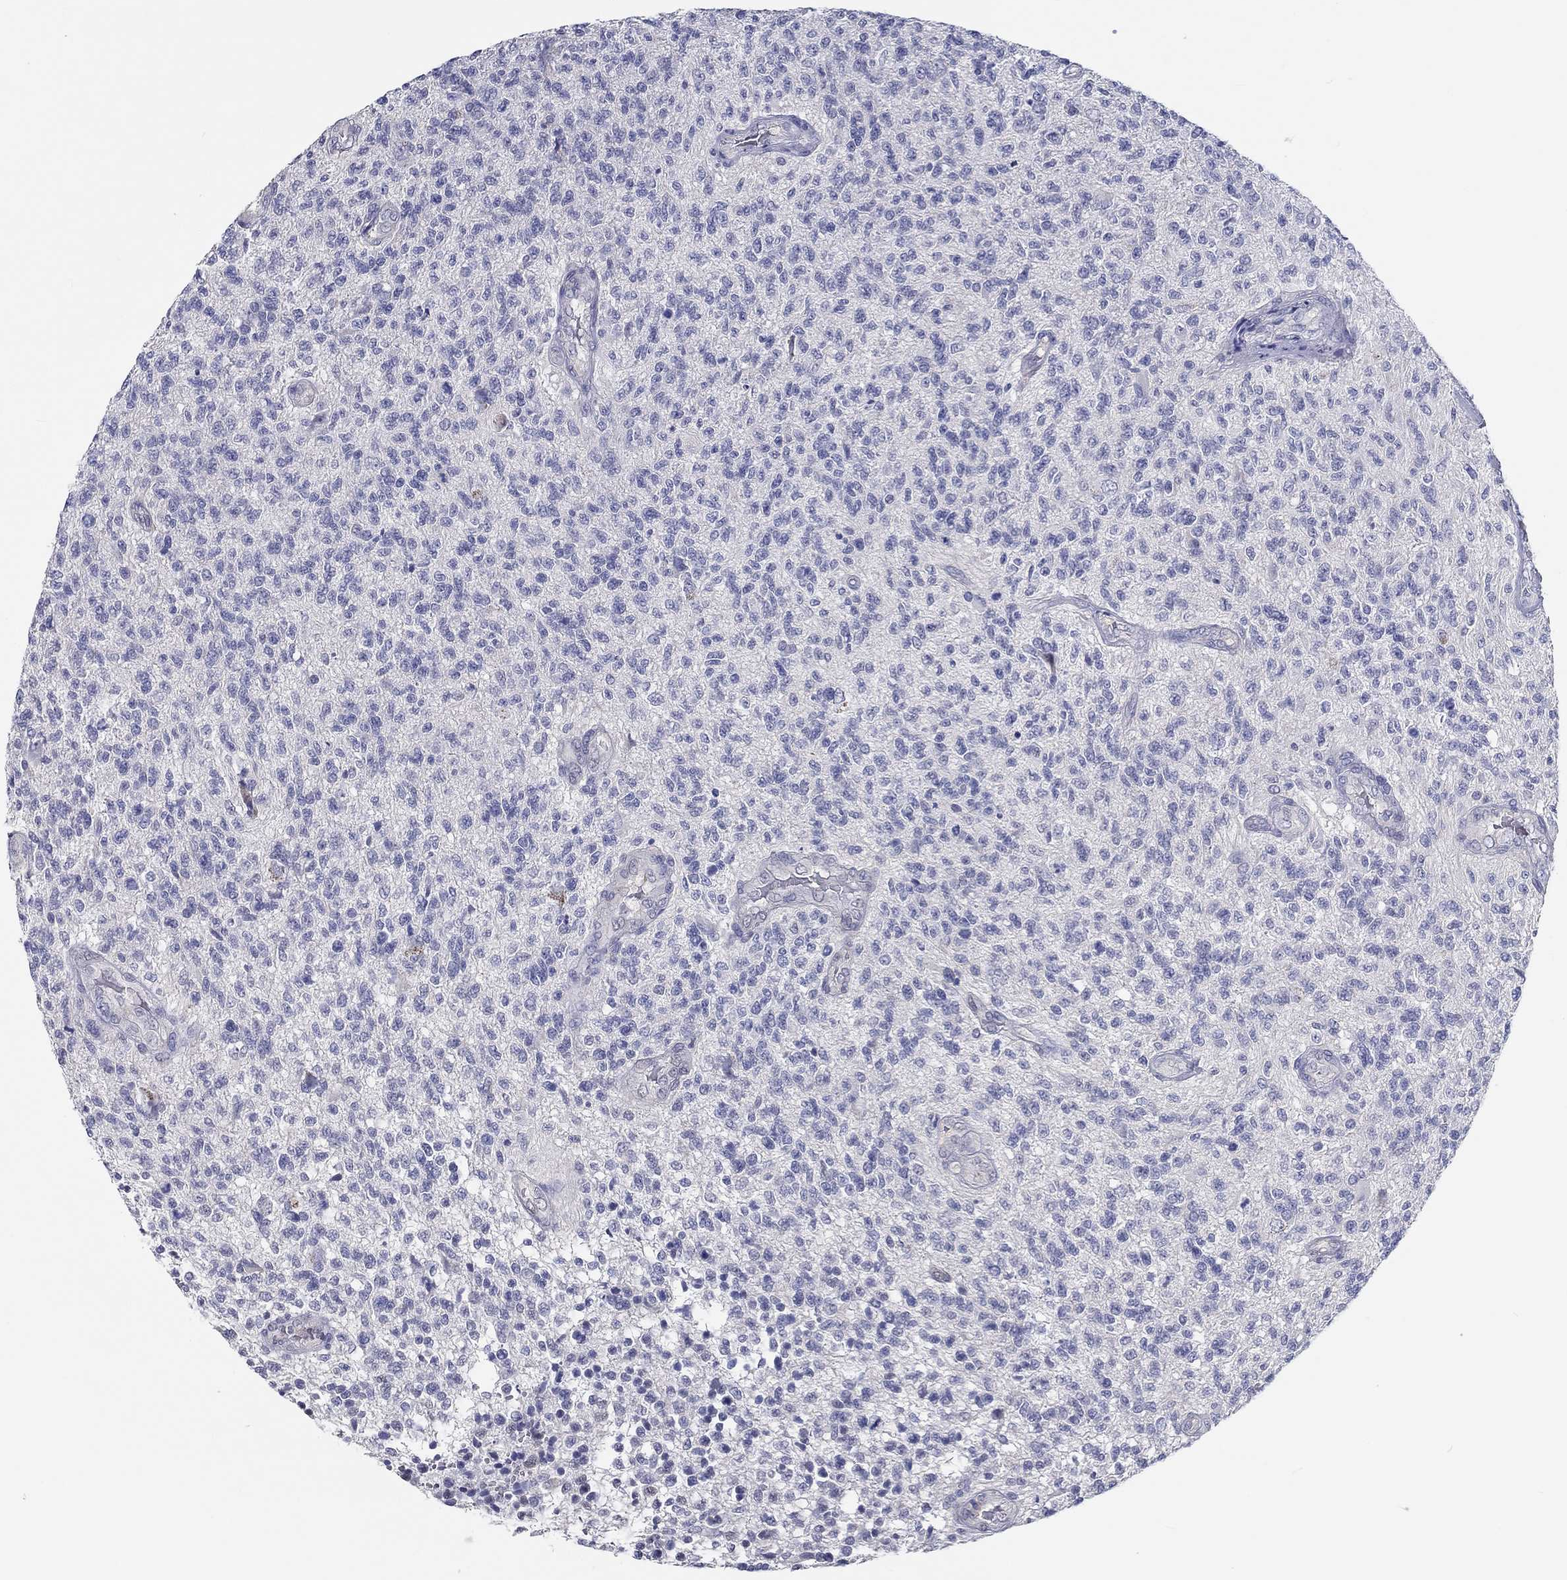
{"staining": {"intensity": "negative", "quantity": "none", "location": "none"}, "tissue": "glioma", "cell_type": "Tumor cells", "image_type": "cancer", "snomed": [{"axis": "morphology", "description": "Glioma, malignant, High grade"}, {"axis": "topography", "description": "Brain"}], "caption": "Immunohistochemistry image of neoplastic tissue: human glioma stained with DAB (3,3'-diaminobenzidine) reveals no significant protein positivity in tumor cells.", "gene": "CRYGD", "patient": {"sex": "male", "age": 56}}